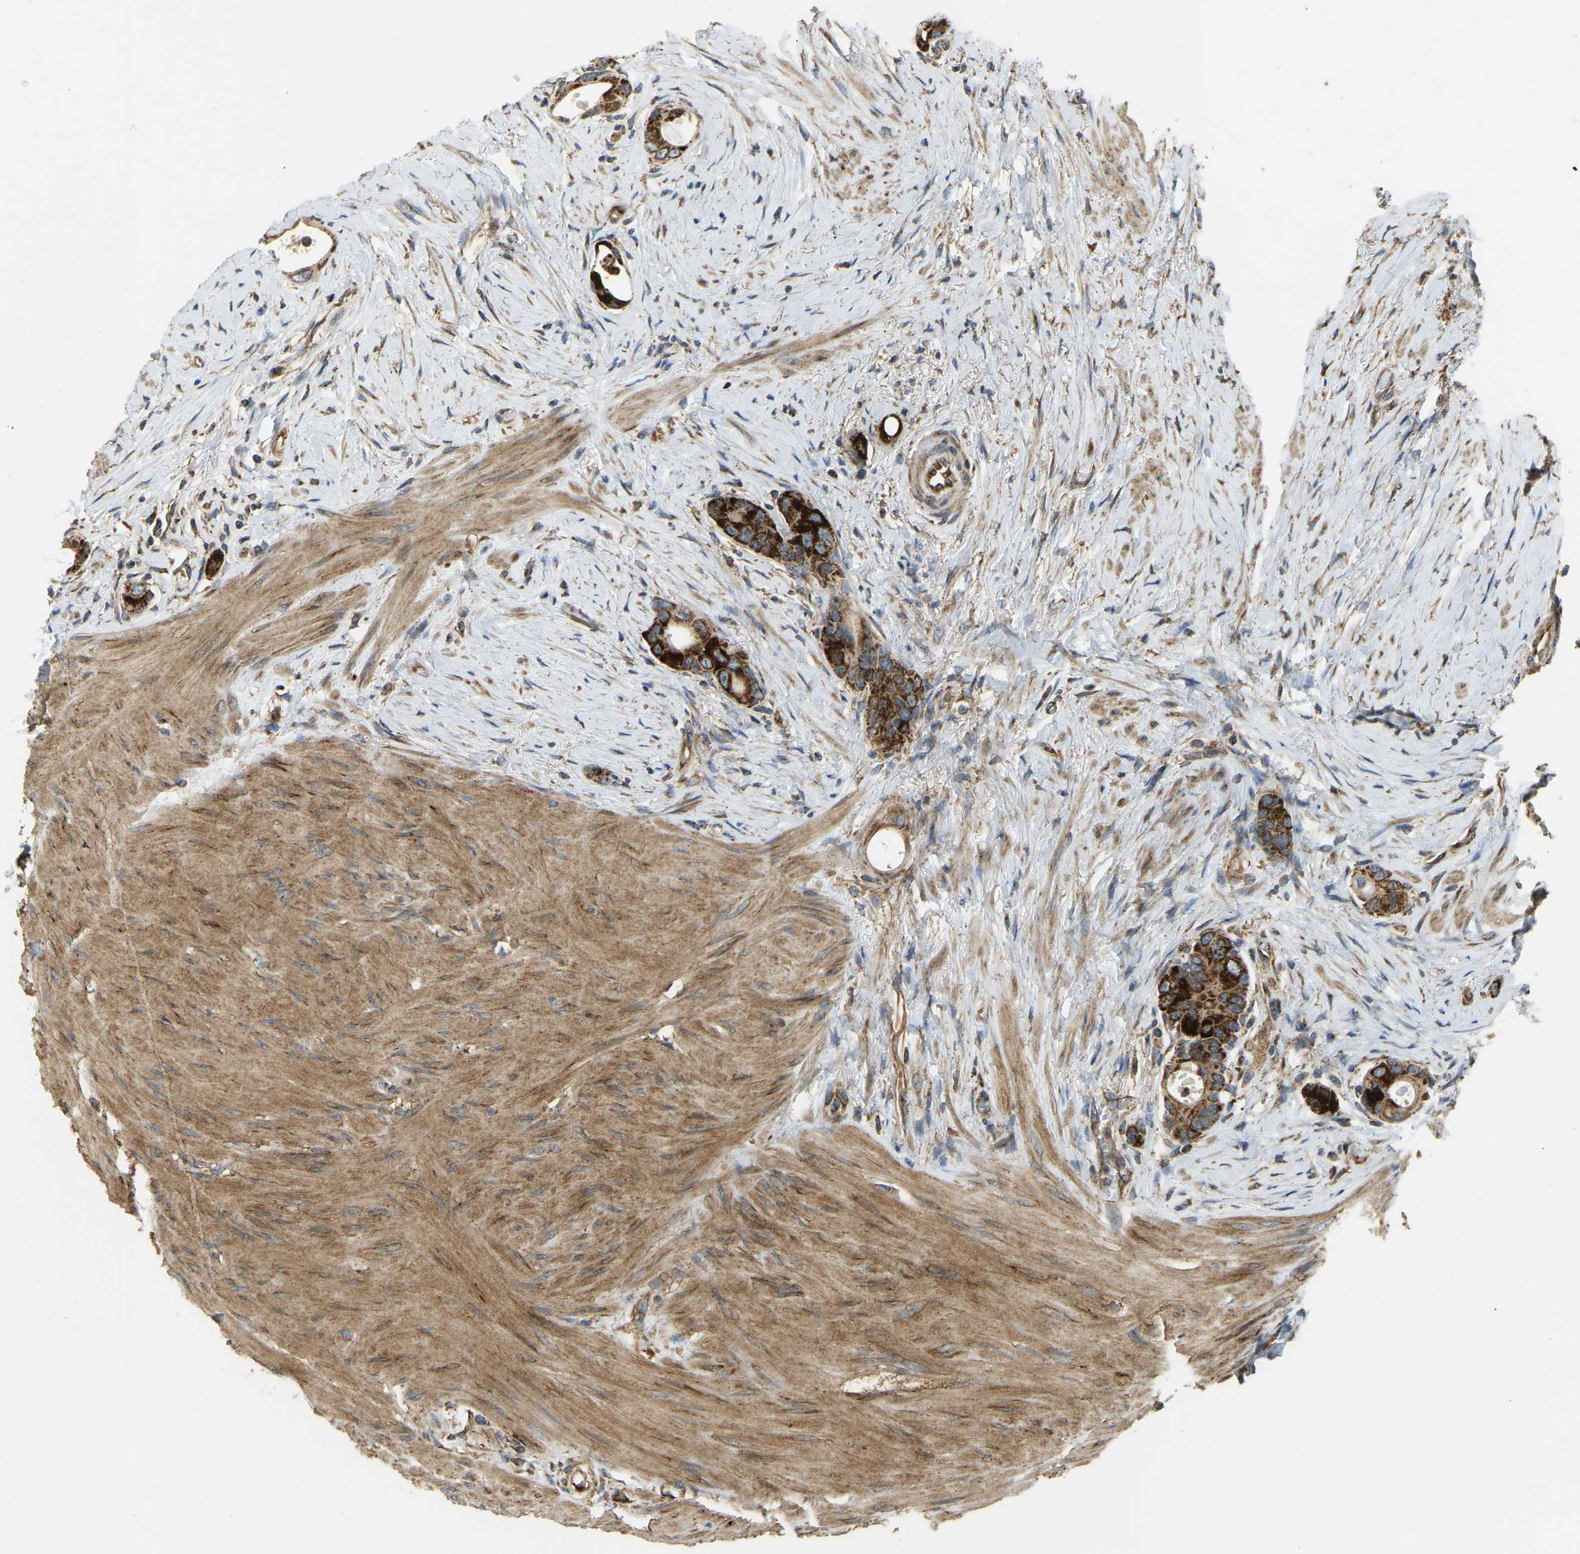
{"staining": {"intensity": "strong", "quantity": ">75%", "location": "cytoplasmic/membranous"}, "tissue": "colorectal cancer", "cell_type": "Tumor cells", "image_type": "cancer", "snomed": [{"axis": "morphology", "description": "Adenocarcinoma, NOS"}, {"axis": "topography", "description": "Rectum"}], "caption": "Immunohistochemical staining of colorectal cancer (adenocarcinoma) shows high levels of strong cytoplasmic/membranous protein expression in about >75% of tumor cells. (Stains: DAB (3,3'-diaminobenzidine) in brown, nuclei in blue, Microscopy: brightfield microscopy at high magnification).", "gene": "PSMD7", "patient": {"sex": "male", "age": 51}}